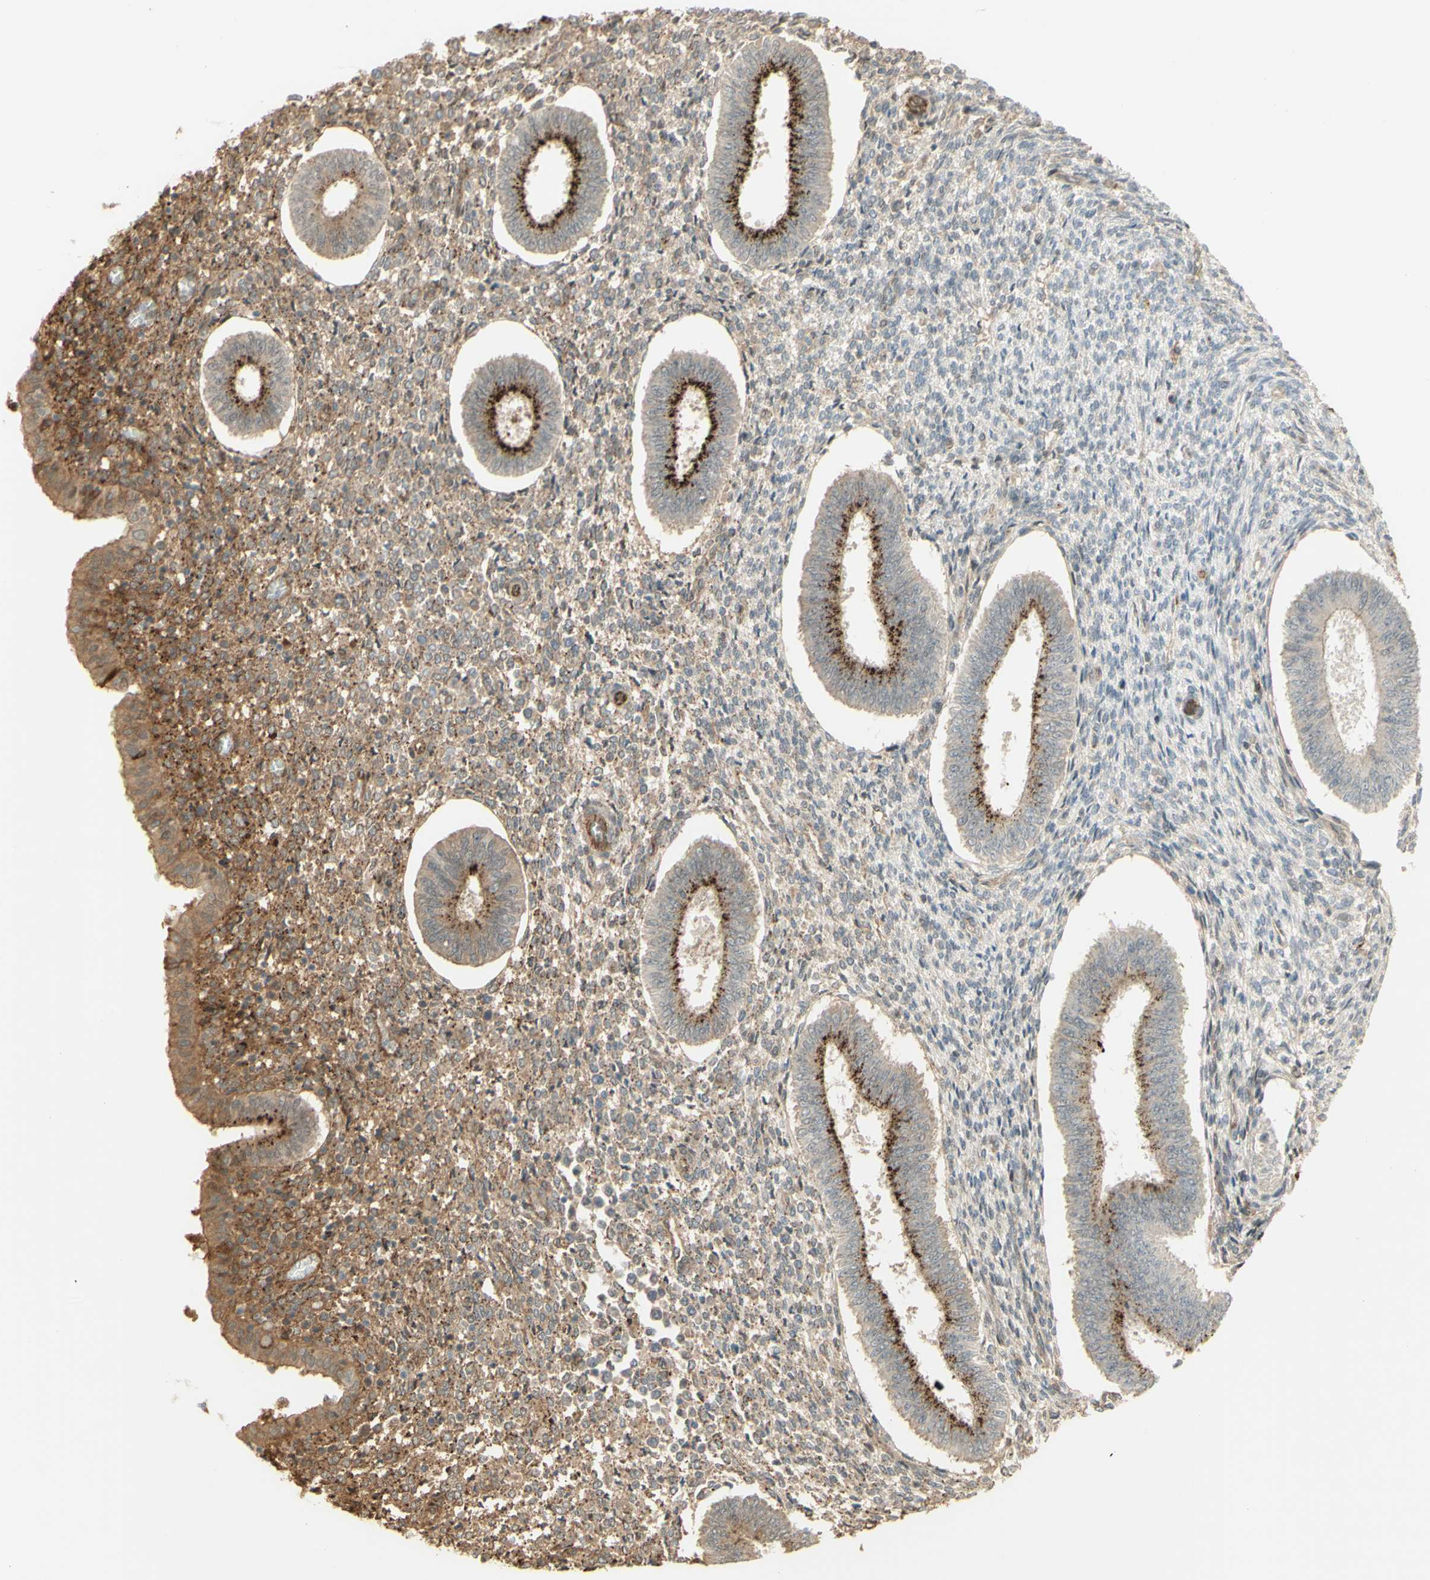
{"staining": {"intensity": "moderate", "quantity": "<25%", "location": "cytoplasmic/membranous,nuclear"}, "tissue": "endometrium", "cell_type": "Cells in endometrial stroma", "image_type": "normal", "snomed": [{"axis": "morphology", "description": "Normal tissue, NOS"}, {"axis": "topography", "description": "Endometrium"}], "caption": "Moderate cytoplasmic/membranous,nuclear expression is seen in about <25% of cells in endometrial stroma in unremarkable endometrium.", "gene": "ANGPT2", "patient": {"sex": "female", "age": 35}}